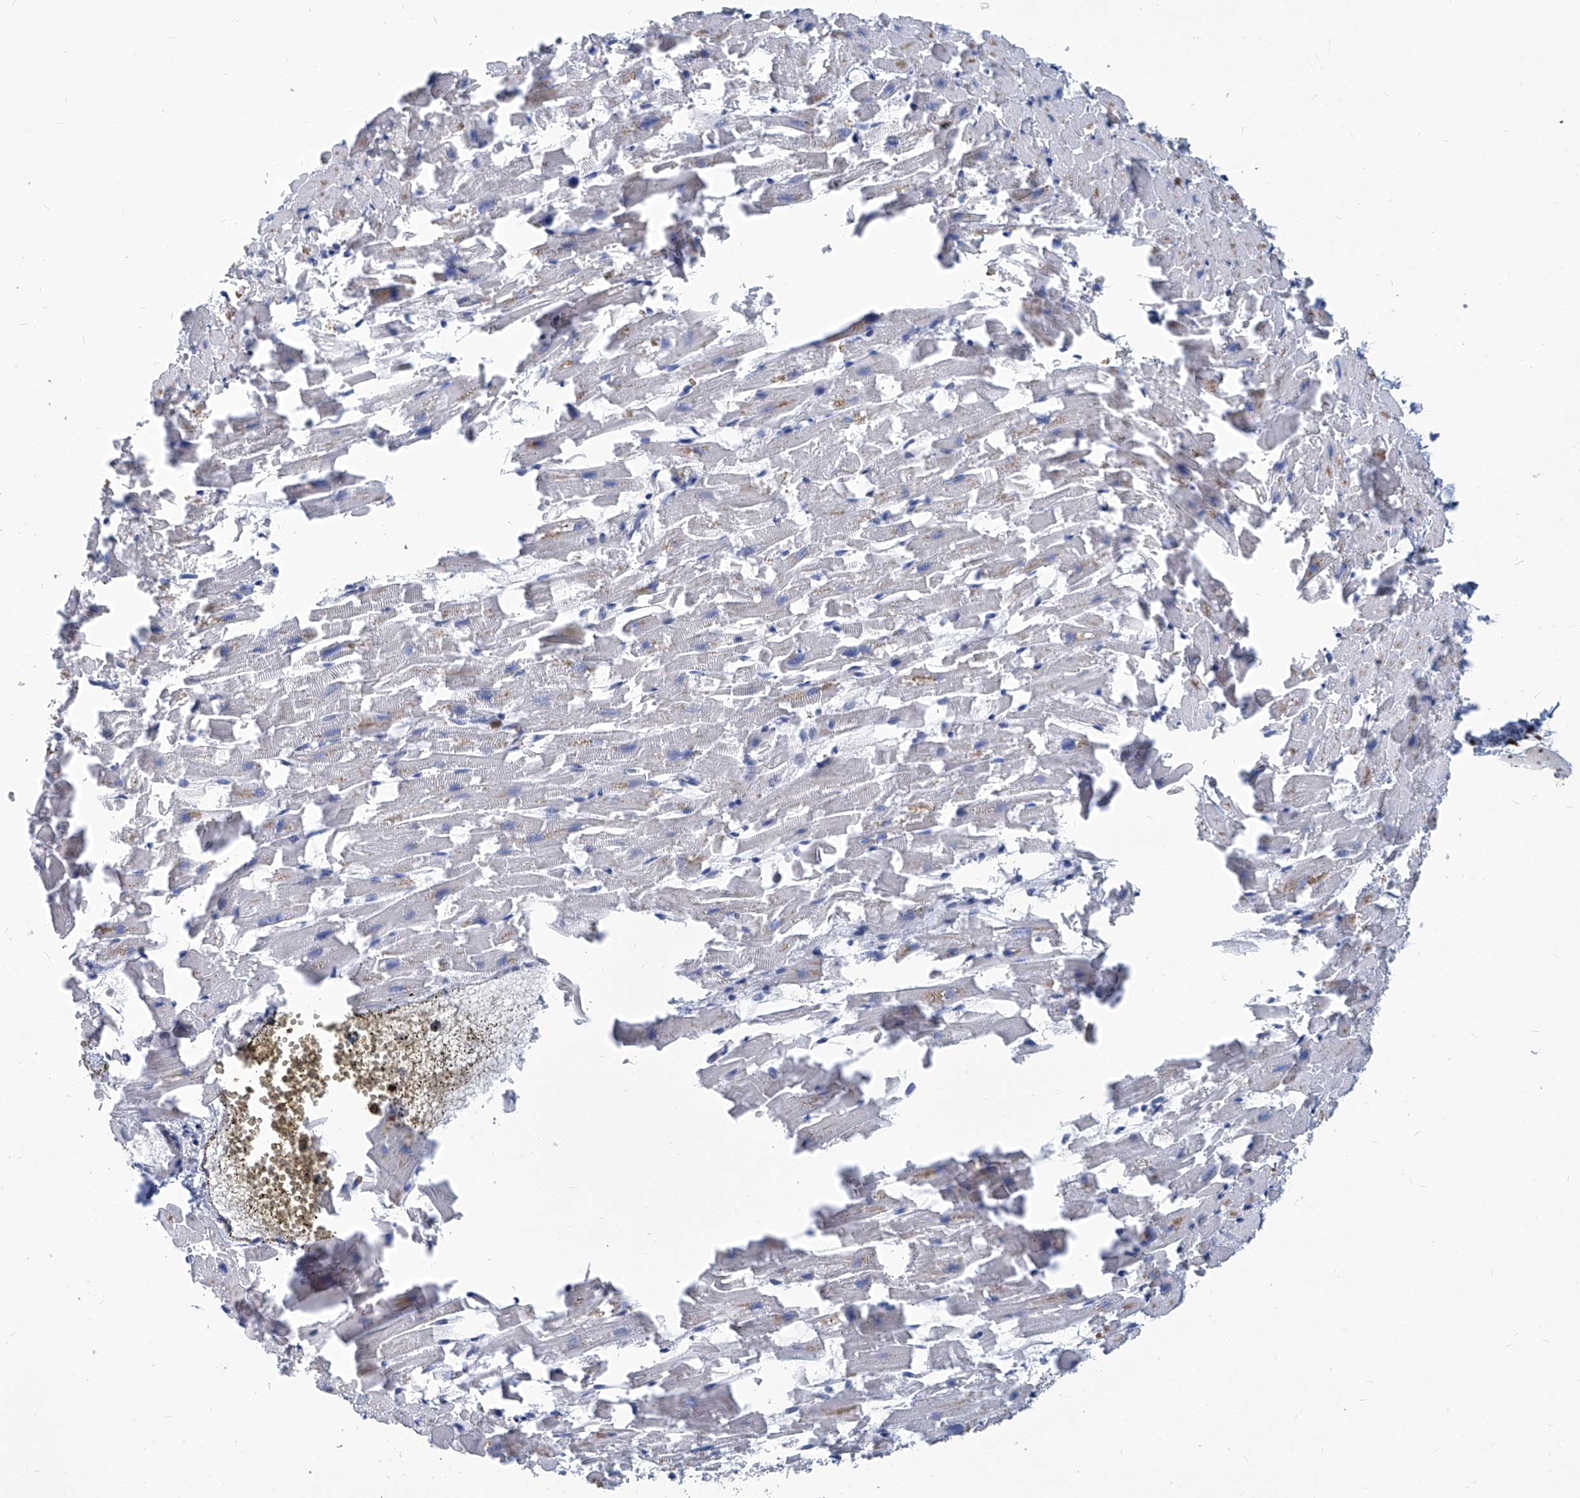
{"staining": {"intensity": "negative", "quantity": "none", "location": "none"}, "tissue": "heart muscle", "cell_type": "Cardiomyocytes", "image_type": "normal", "snomed": [{"axis": "morphology", "description": "Normal tissue, NOS"}, {"axis": "topography", "description": "Heart"}], "caption": "High magnification brightfield microscopy of normal heart muscle stained with DAB (3,3'-diaminobenzidine) (brown) and counterstained with hematoxylin (blue): cardiomyocytes show no significant expression. Brightfield microscopy of immunohistochemistry (IHC) stained with DAB (3,3'-diaminobenzidine) (brown) and hematoxylin (blue), captured at high magnification.", "gene": "PCNA", "patient": {"sex": "female", "age": 64}}